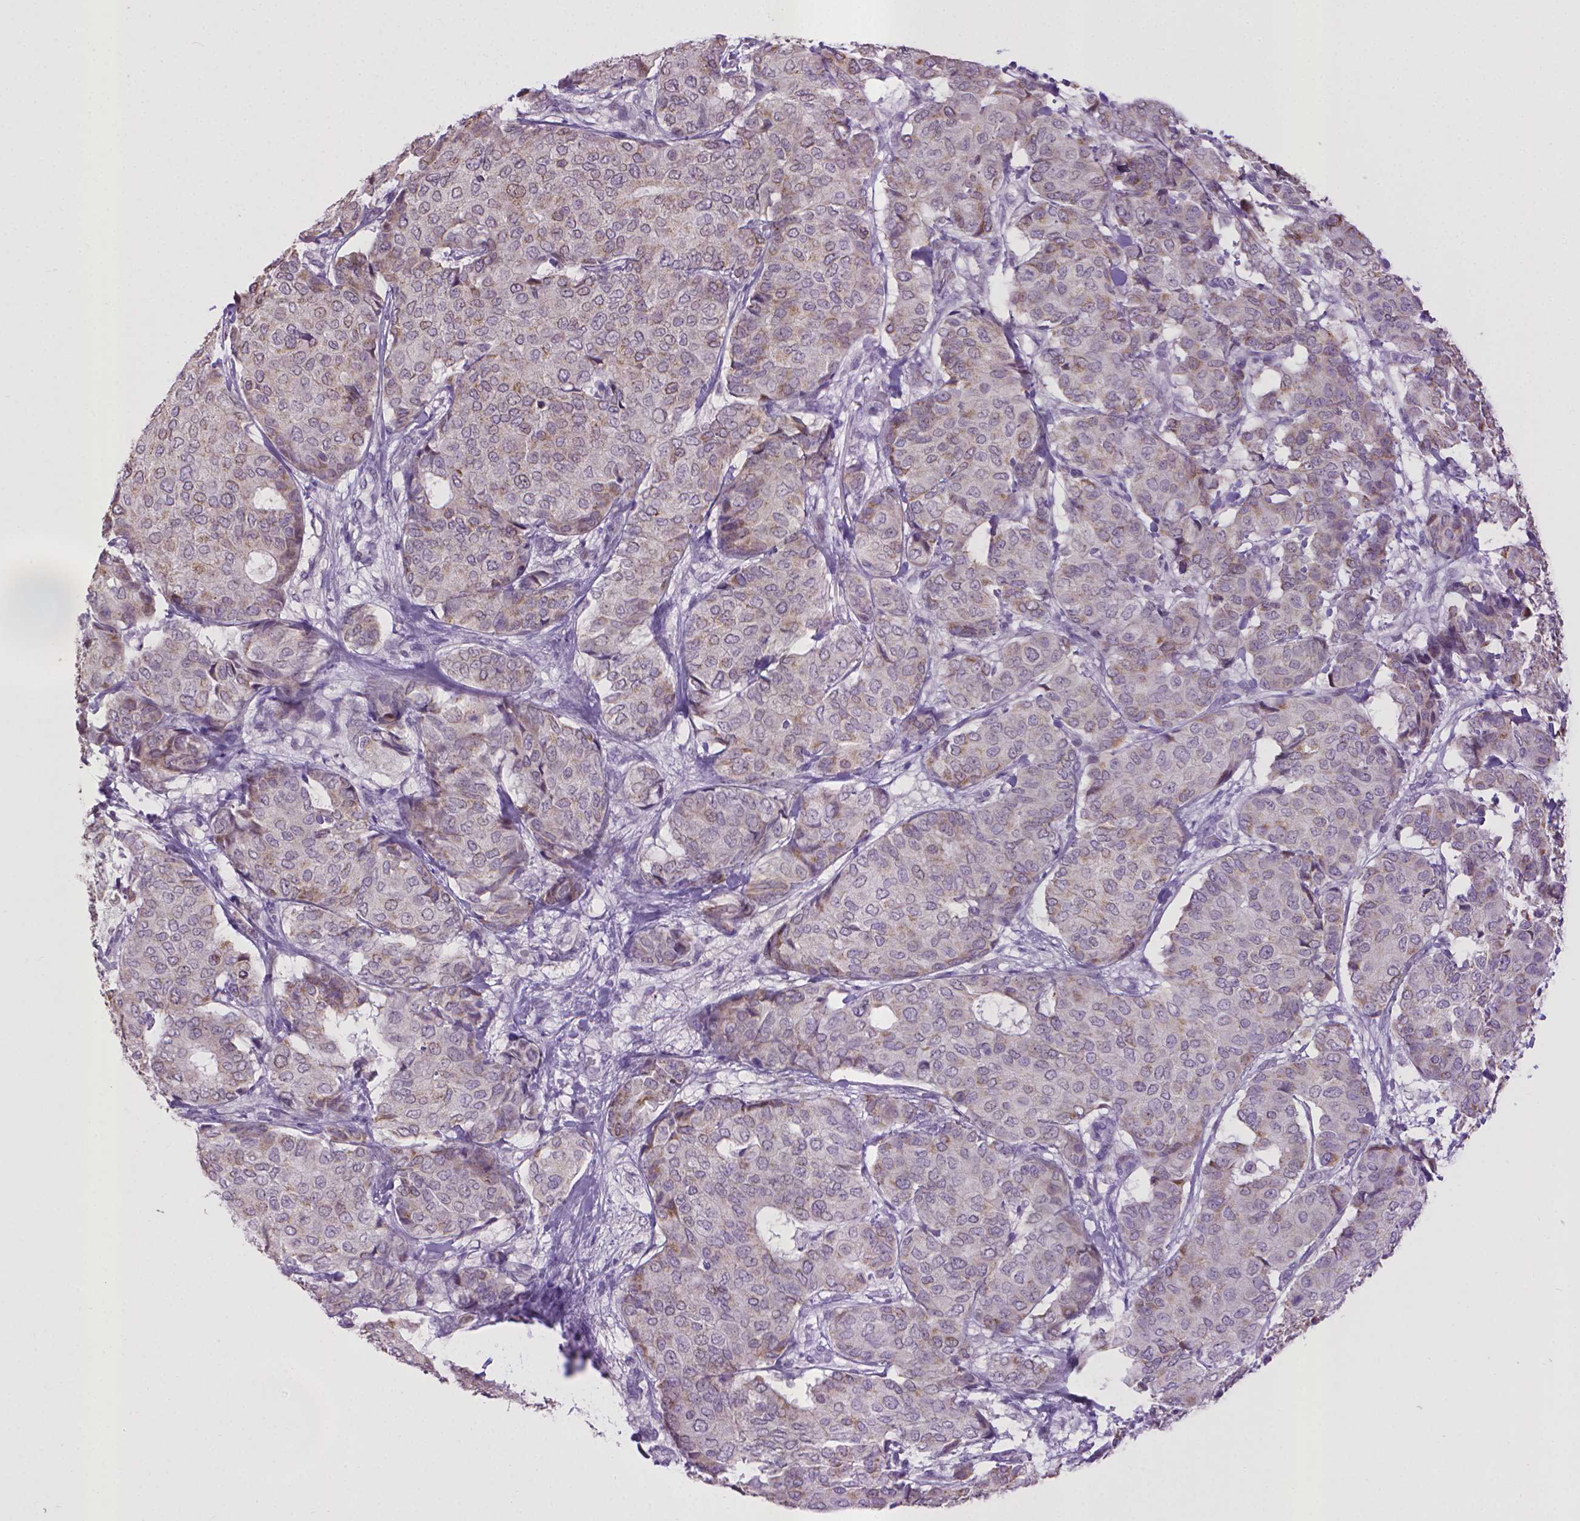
{"staining": {"intensity": "weak", "quantity": "<25%", "location": "cytoplasmic/membranous"}, "tissue": "breast cancer", "cell_type": "Tumor cells", "image_type": "cancer", "snomed": [{"axis": "morphology", "description": "Duct carcinoma"}, {"axis": "topography", "description": "Breast"}], "caption": "Protein analysis of intraductal carcinoma (breast) exhibits no significant expression in tumor cells. The staining is performed using DAB (3,3'-diaminobenzidine) brown chromogen with nuclei counter-stained in using hematoxylin.", "gene": "KMO", "patient": {"sex": "female", "age": 75}}